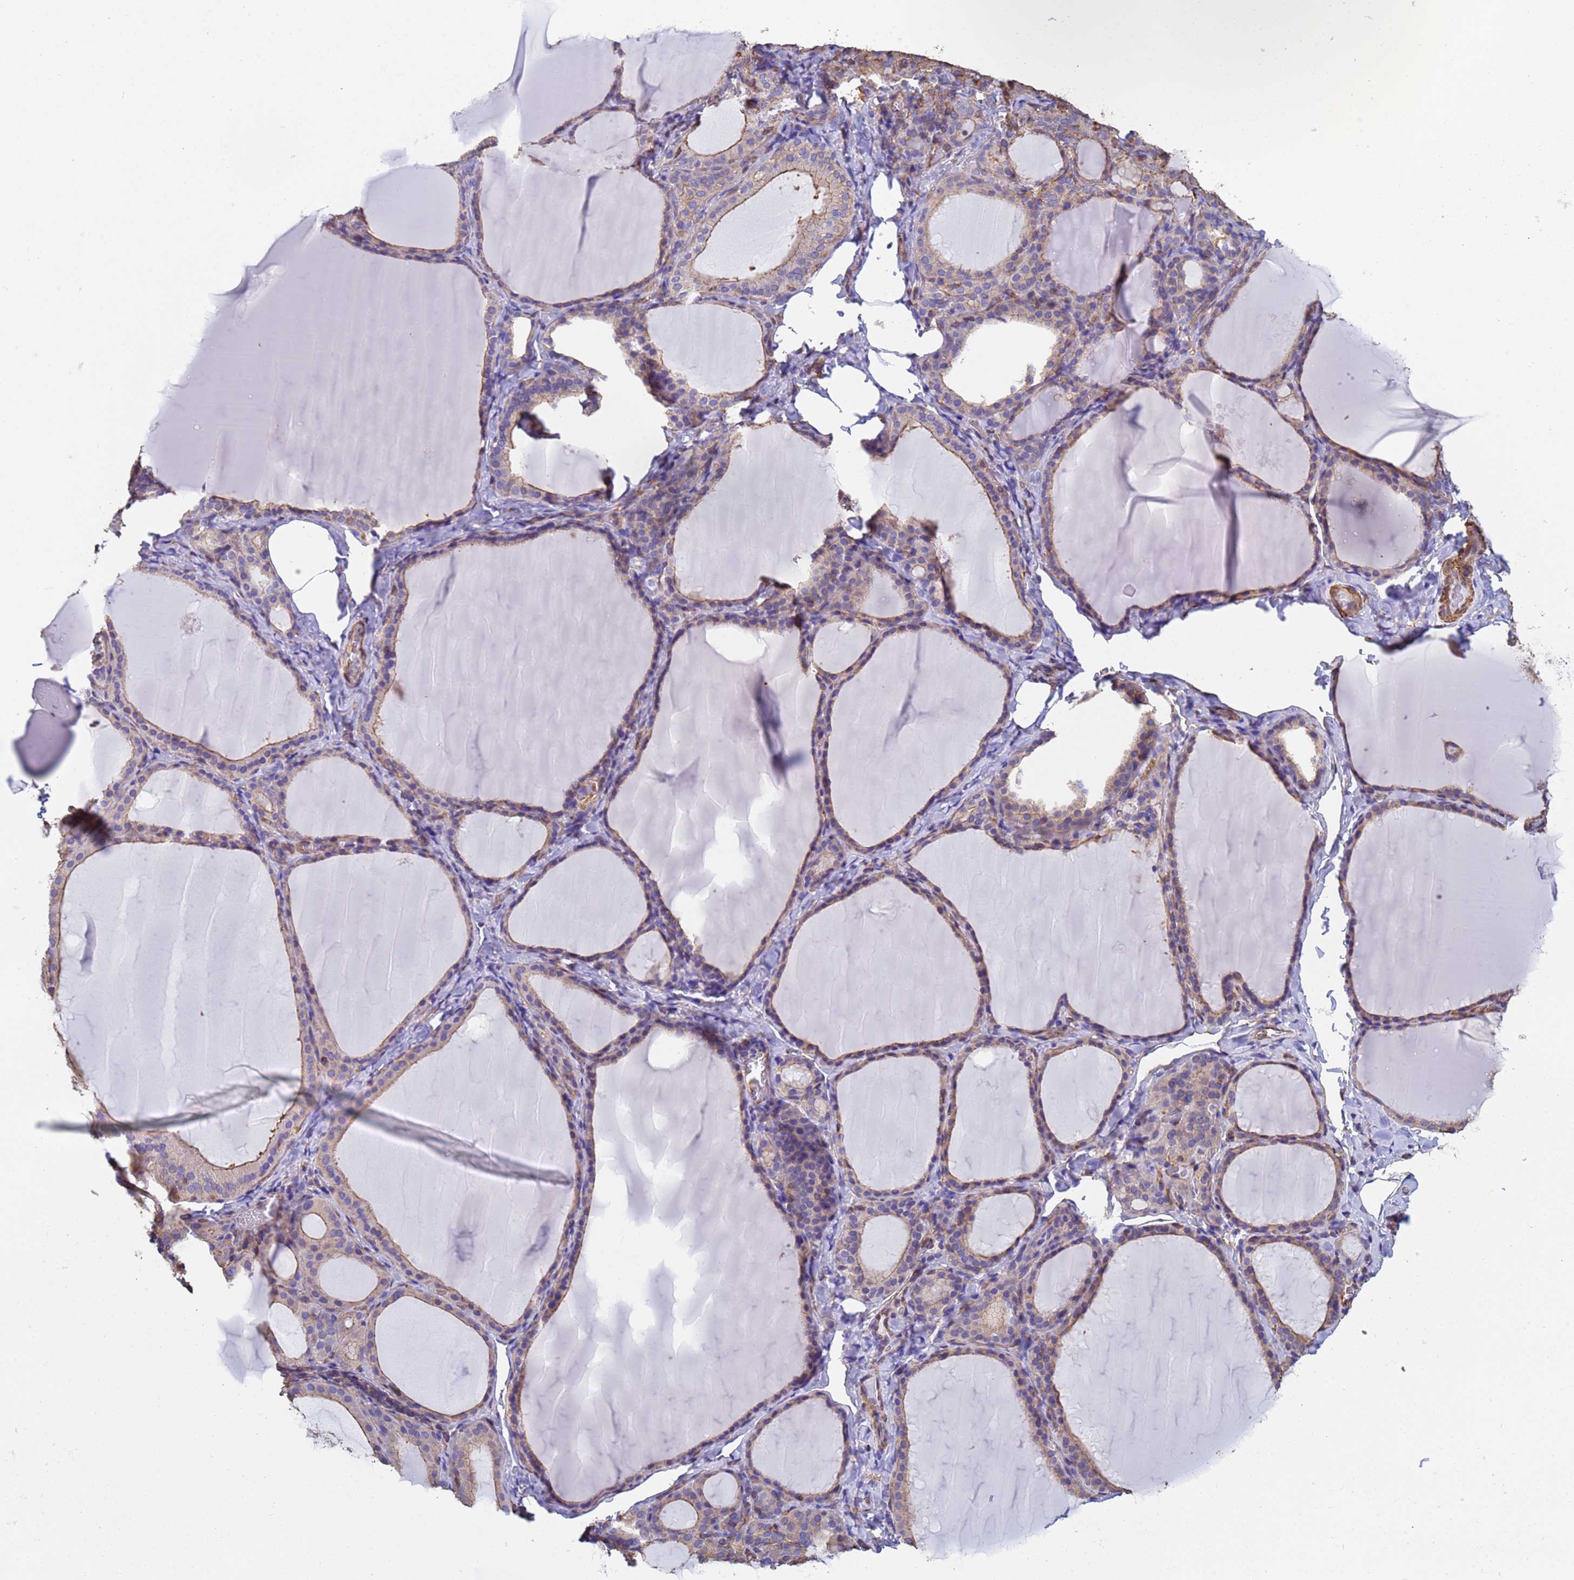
{"staining": {"intensity": "weak", "quantity": ">75%", "location": "cytoplasmic/membranous"}, "tissue": "thyroid gland", "cell_type": "Glandular cells", "image_type": "normal", "snomed": [{"axis": "morphology", "description": "Normal tissue, NOS"}, {"axis": "topography", "description": "Thyroid gland"}], "caption": "This image displays normal thyroid gland stained with immunohistochemistry (IHC) to label a protein in brown. The cytoplasmic/membranous of glandular cells show weak positivity for the protein. Nuclei are counter-stained blue.", "gene": "MYL12A", "patient": {"sex": "female", "age": 39}}